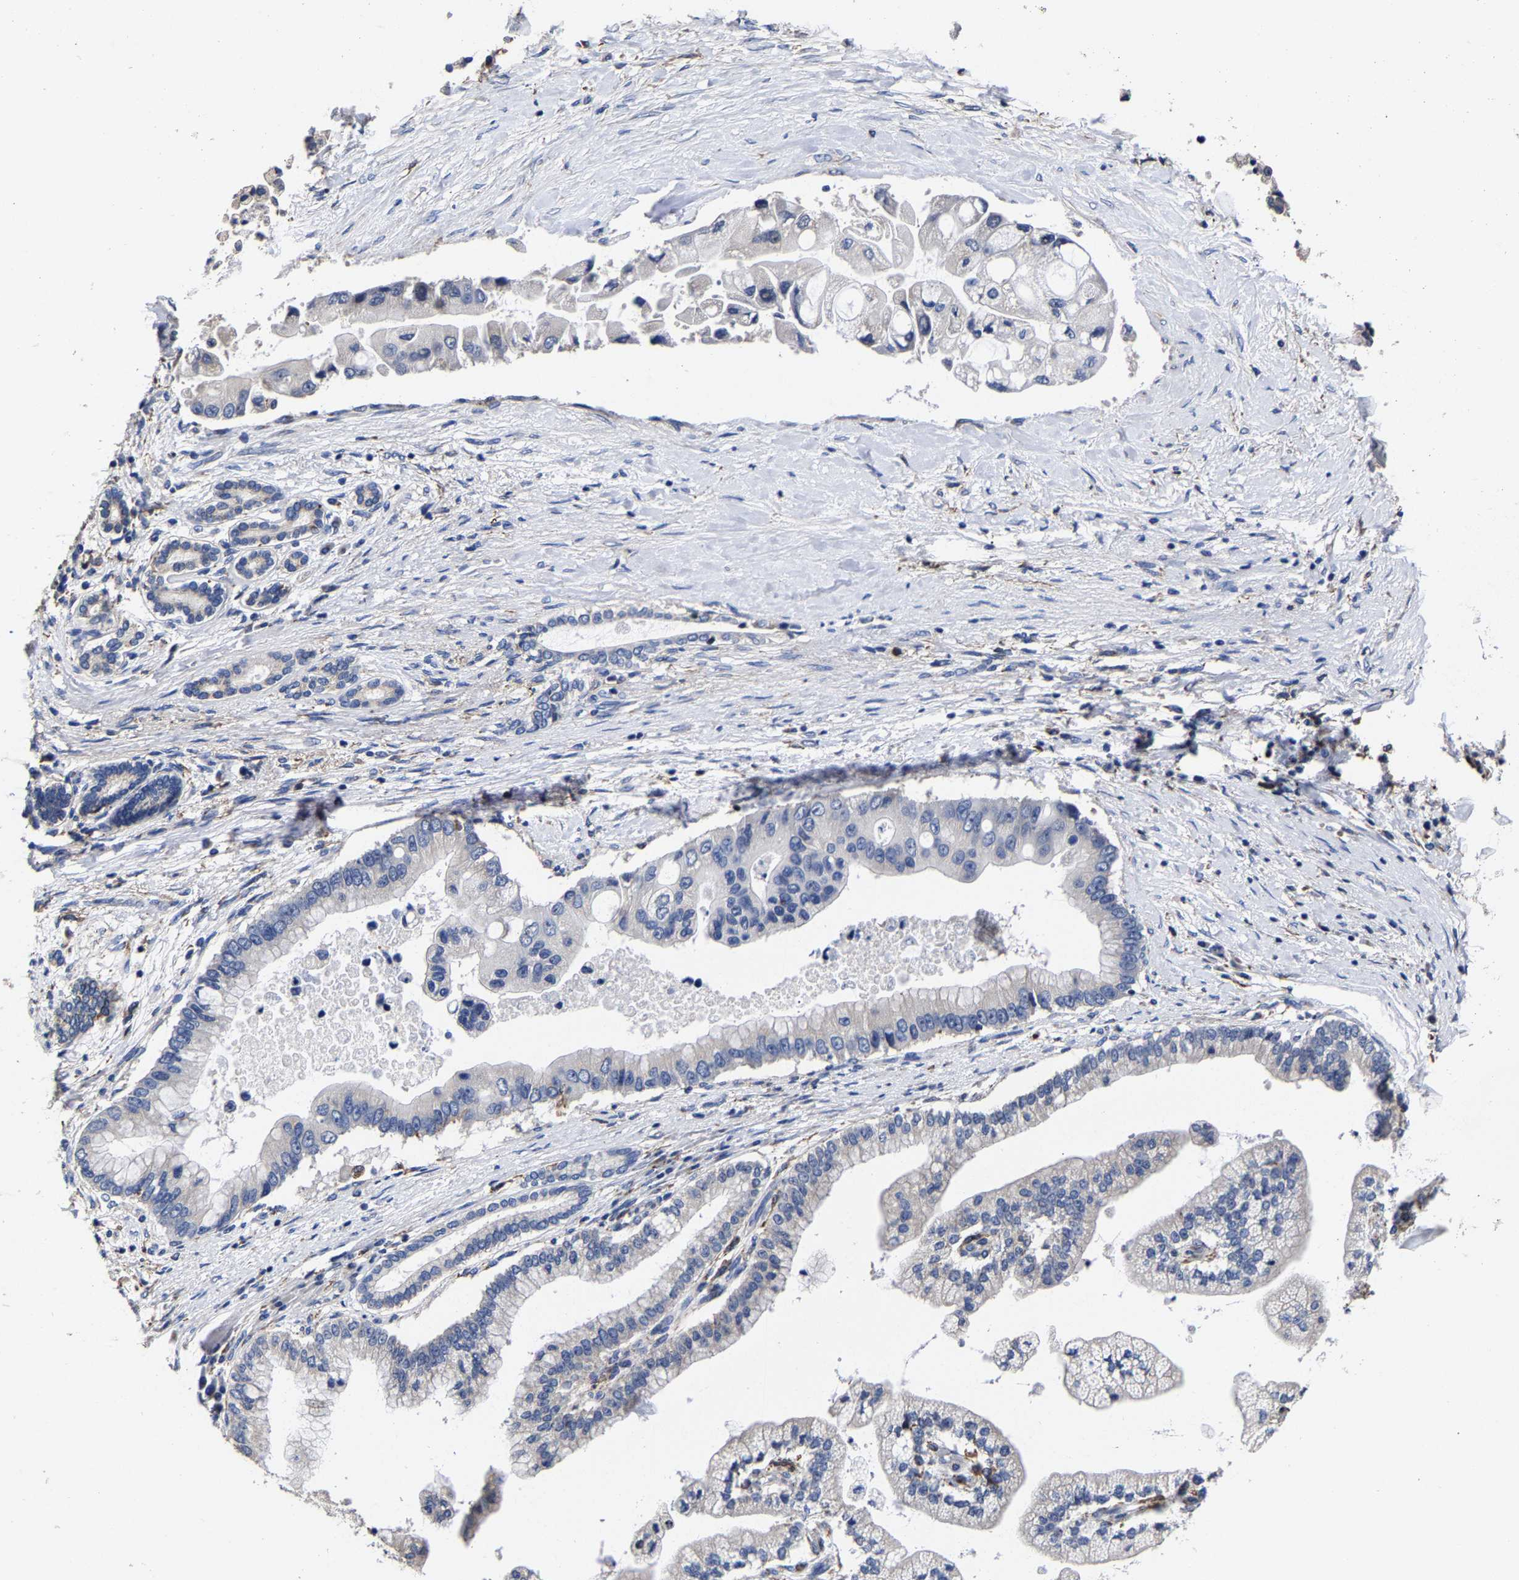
{"staining": {"intensity": "negative", "quantity": "none", "location": "none"}, "tissue": "liver cancer", "cell_type": "Tumor cells", "image_type": "cancer", "snomed": [{"axis": "morphology", "description": "Cholangiocarcinoma"}, {"axis": "topography", "description": "Liver"}], "caption": "Cholangiocarcinoma (liver) was stained to show a protein in brown. There is no significant expression in tumor cells.", "gene": "AASS", "patient": {"sex": "male", "age": 50}}